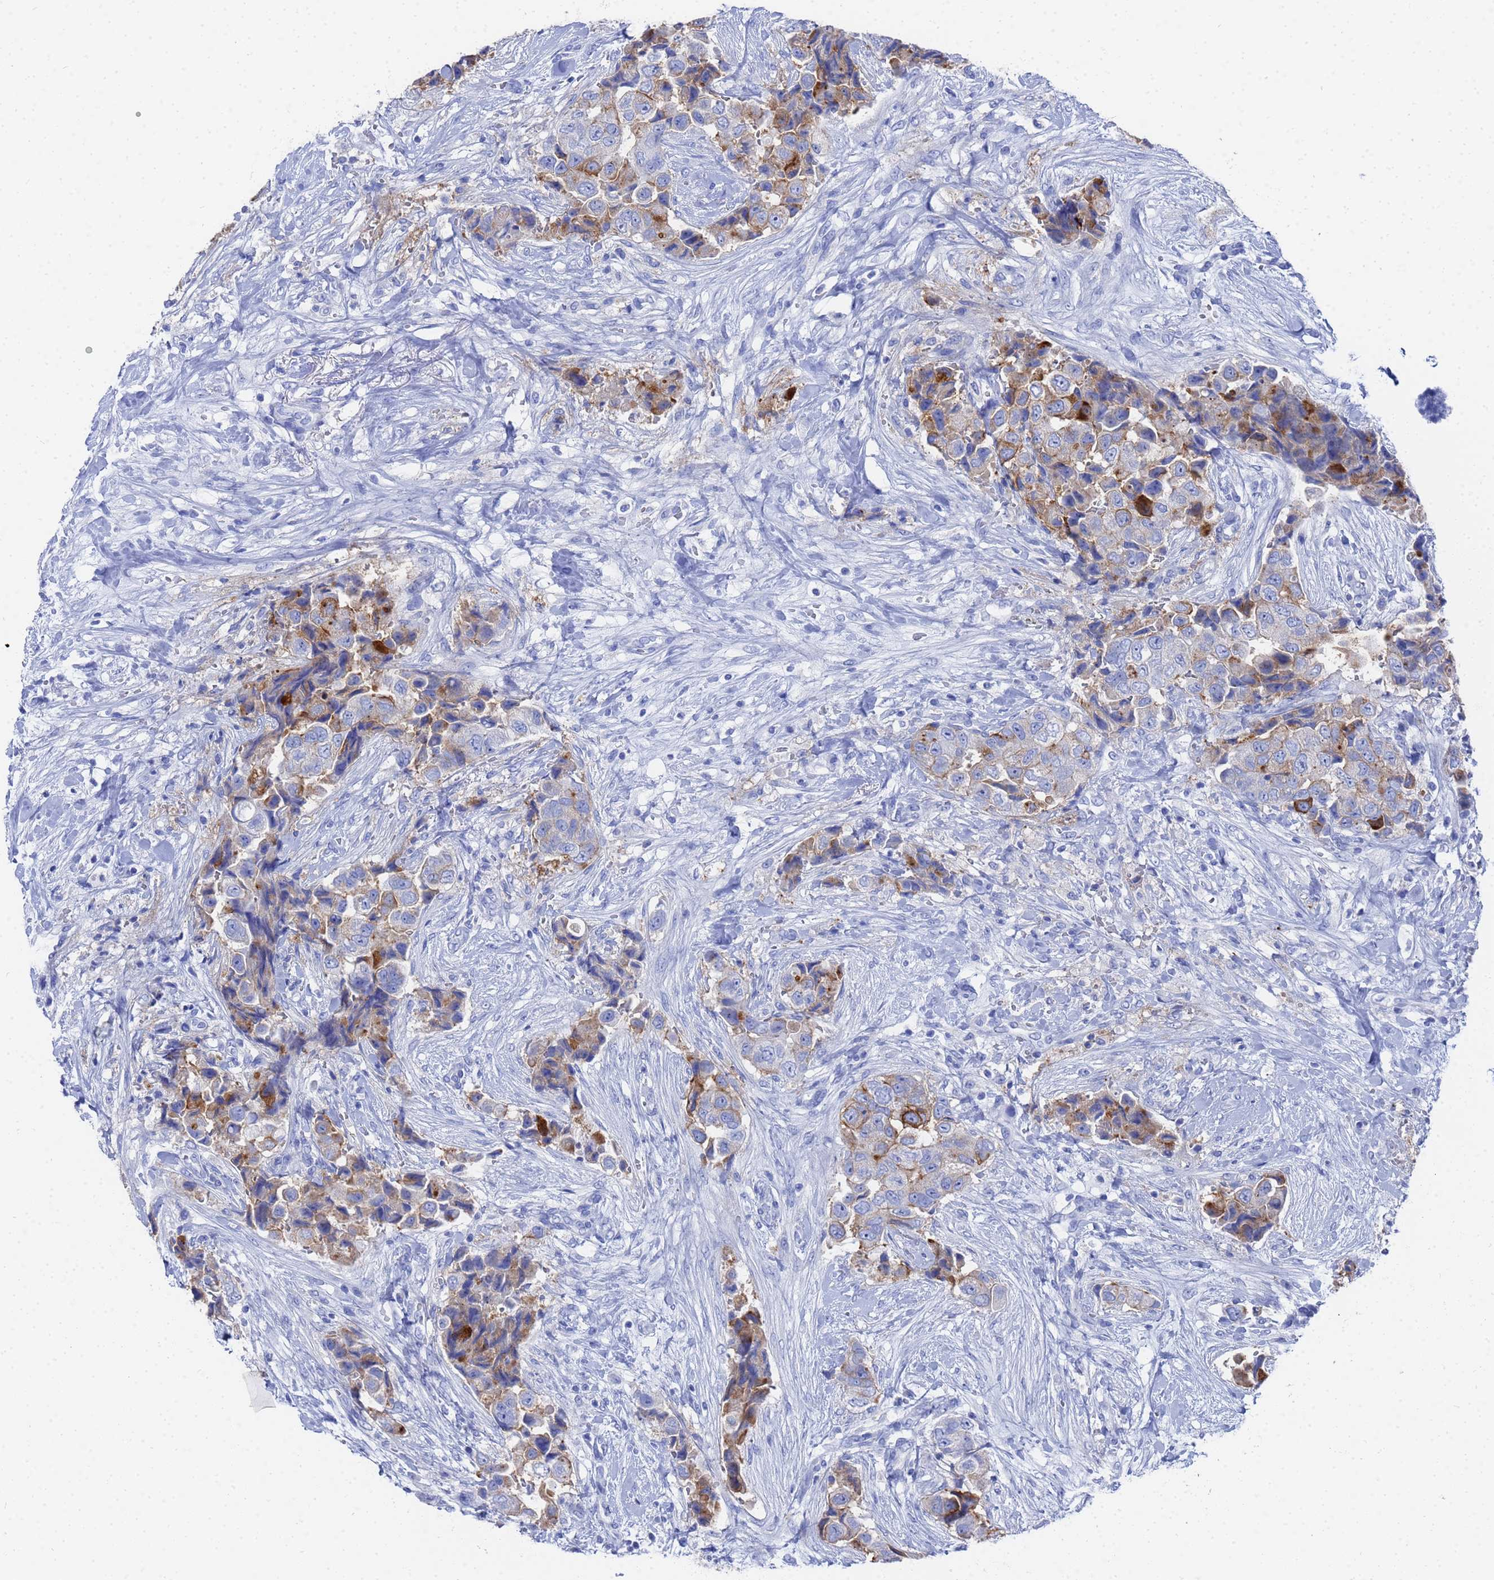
{"staining": {"intensity": "moderate", "quantity": "<25%", "location": "cytoplasmic/membranous"}, "tissue": "breast cancer", "cell_type": "Tumor cells", "image_type": "cancer", "snomed": [{"axis": "morphology", "description": "Normal tissue, NOS"}, {"axis": "morphology", "description": "Duct carcinoma"}, {"axis": "topography", "description": "Breast"}], "caption": "Human breast invasive ductal carcinoma stained with a protein marker reveals moderate staining in tumor cells.", "gene": "GGT1", "patient": {"sex": "female", "age": 62}}